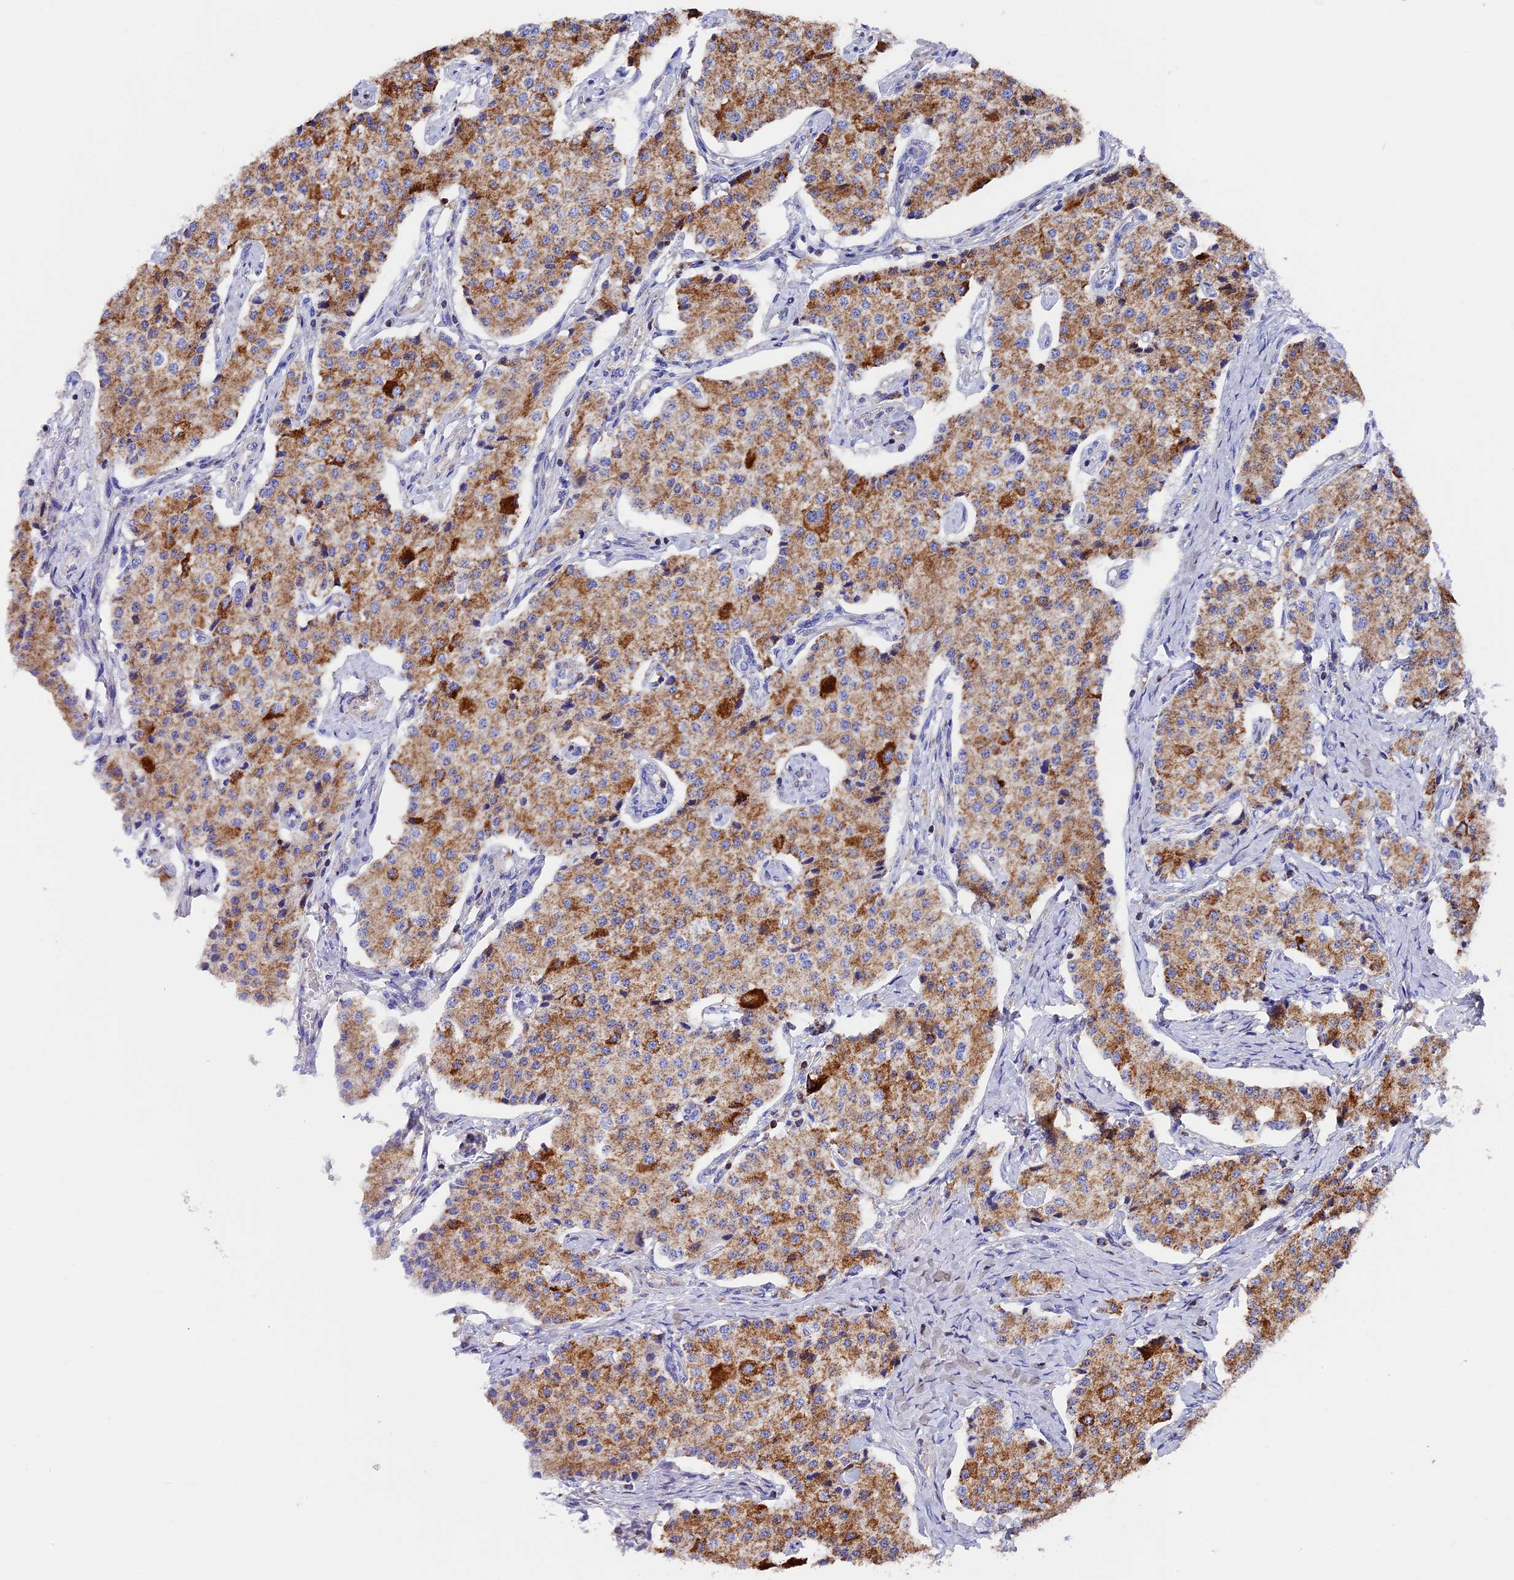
{"staining": {"intensity": "moderate", "quantity": ">75%", "location": "cytoplasmic/membranous"}, "tissue": "carcinoid", "cell_type": "Tumor cells", "image_type": "cancer", "snomed": [{"axis": "morphology", "description": "Carcinoid, malignant, NOS"}, {"axis": "topography", "description": "Colon"}], "caption": "Human carcinoid stained with a brown dye exhibits moderate cytoplasmic/membranous positive positivity in about >75% of tumor cells.", "gene": "ADAT1", "patient": {"sex": "female", "age": 52}}